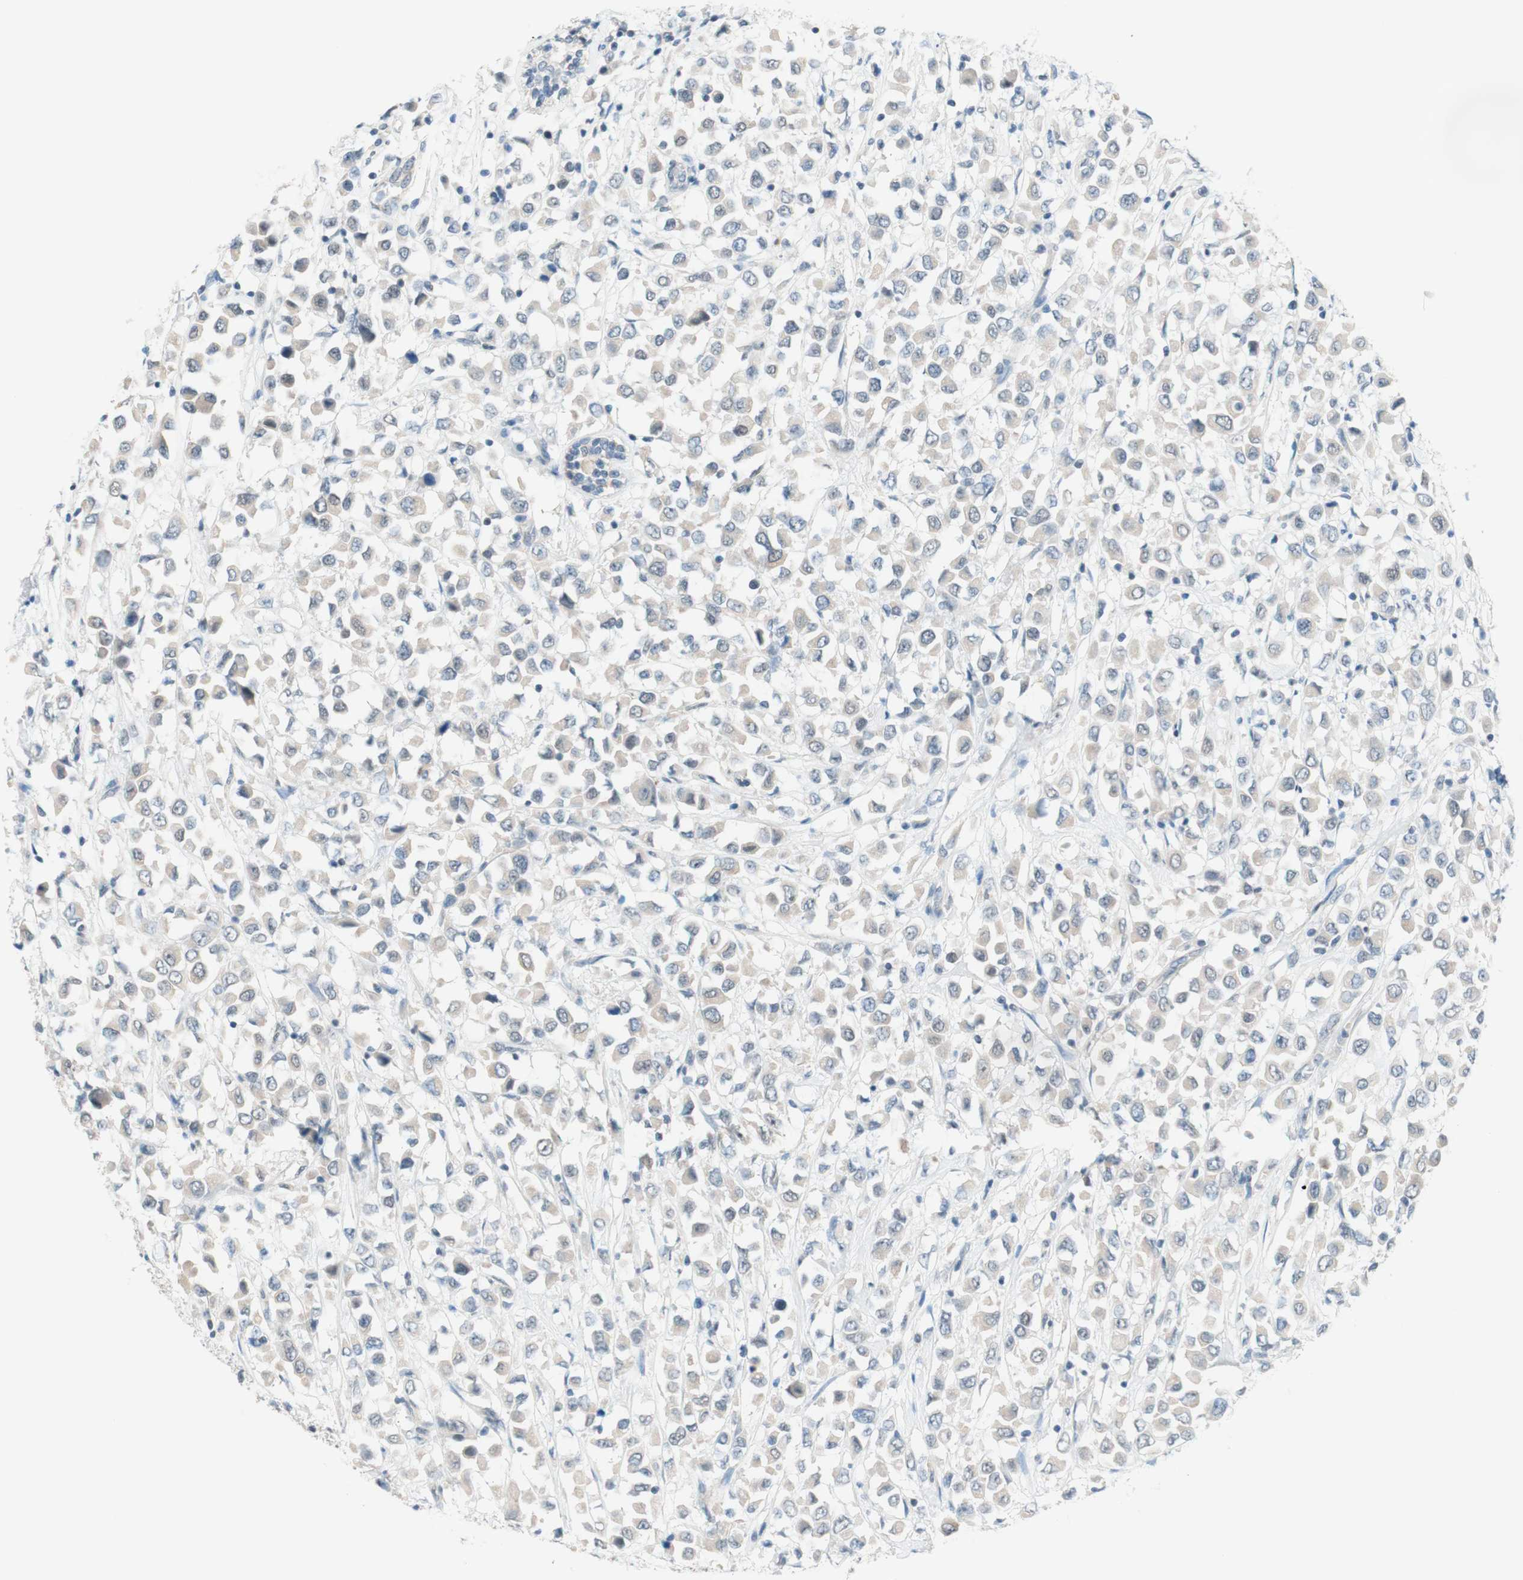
{"staining": {"intensity": "weak", "quantity": "<25%", "location": "cytoplasmic/membranous"}, "tissue": "breast cancer", "cell_type": "Tumor cells", "image_type": "cancer", "snomed": [{"axis": "morphology", "description": "Duct carcinoma"}, {"axis": "topography", "description": "Breast"}], "caption": "Breast cancer (infiltrating ductal carcinoma) was stained to show a protein in brown. There is no significant positivity in tumor cells.", "gene": "JPH1", "patient": {"sex": "female", "age": 61}}